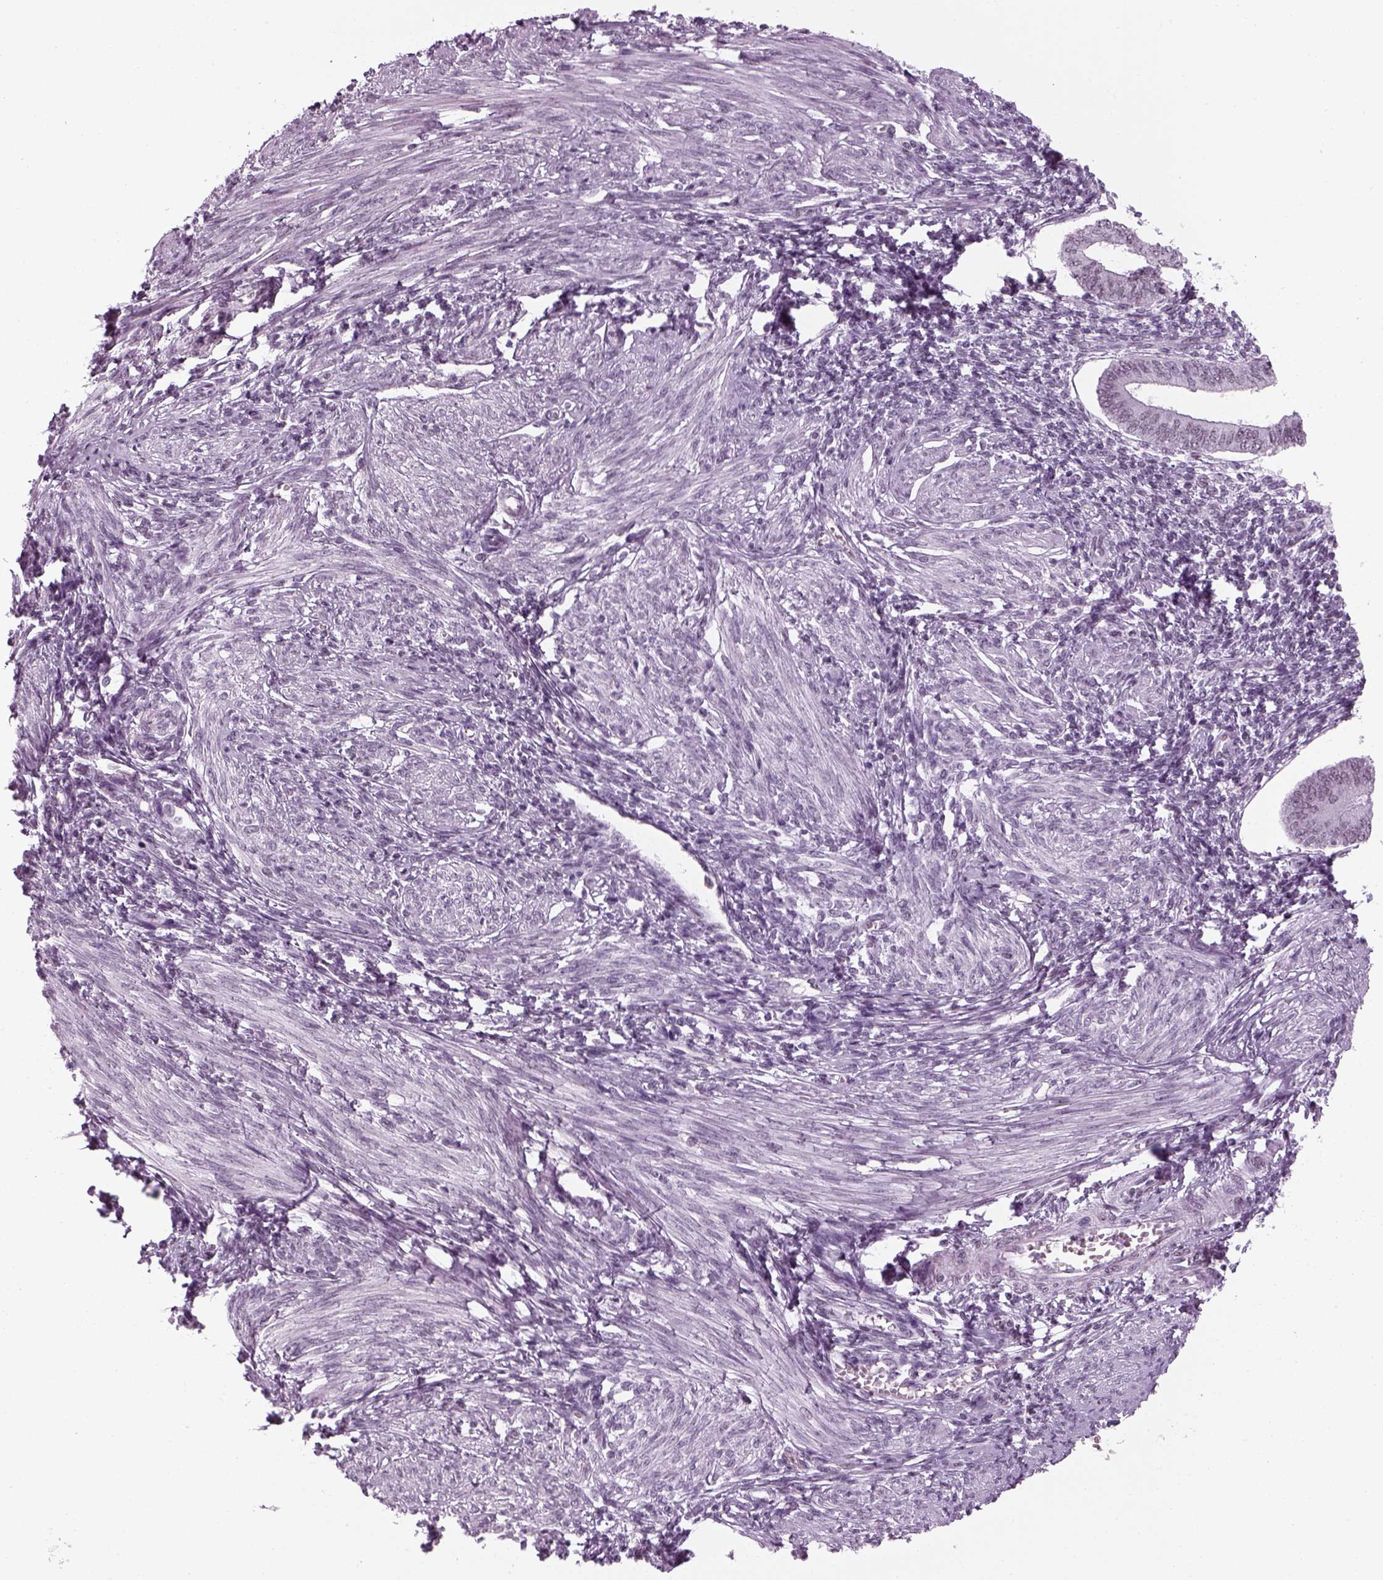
{"staining": {"intensity": "negative", "quantity": "none", "location": "none"}, "tissue": "endometrium", "cell_type": "Cells in endometrial stroma", "image_type": "normal", "snomed": [{"axis": "morphology", "description": "Normal tissue, NOS"}, {"axis": "topography", "description": "Endometrium"}], "caption": "Immunohistochemistry (IHC) of benign endometrium shows no staining in cells in endometrial stroma.", "gene": "KCNG2", "patient": {"sex": "female", "age": 42}}